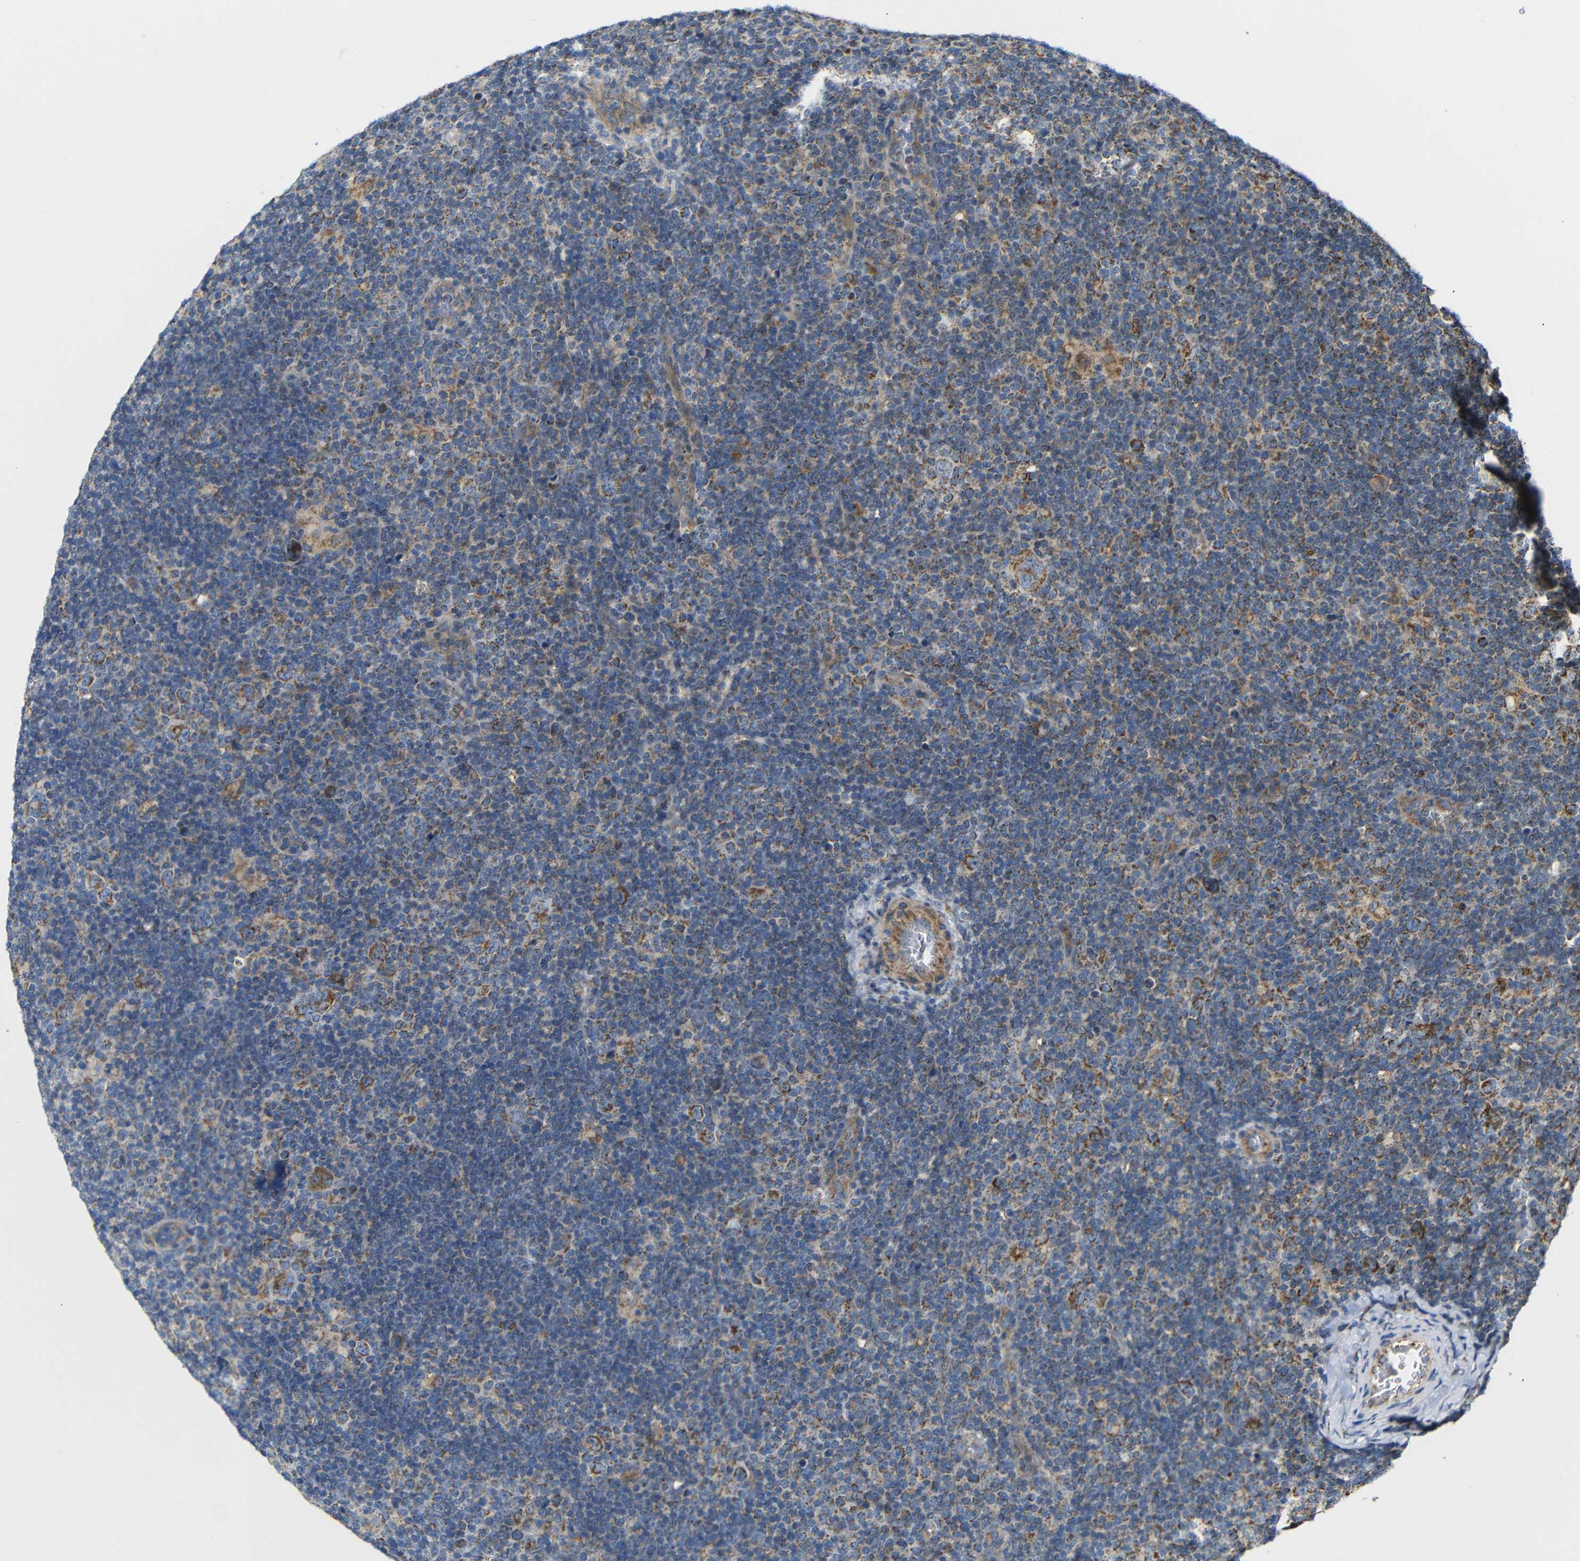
{"staining": {"intensity": "strong", "quantity": ">75%", "location": "cytoplasmic/membranous"}, "tissue": "lymphoma", "cell_type": "Tumor cells", "image_type": "cancer", "snomed": [{"axis": "morphology", "description": "Hodgkin's disease, NOS"}, {"axis": "topography", "description": "Lymph node"}], "caption": "Immunohistochemistry micrograph of neoplastic tissue: human lymphoma stained using immunohistochemistry (IHC) shows high levels of strong protein expression localized specifically in the cytoplasmic/membranous of tumor cells, appearing as a cytoplasmic/membranous brown color.", "gene": "FAM171B", "patient": {"sex": "female", "age": 57}}